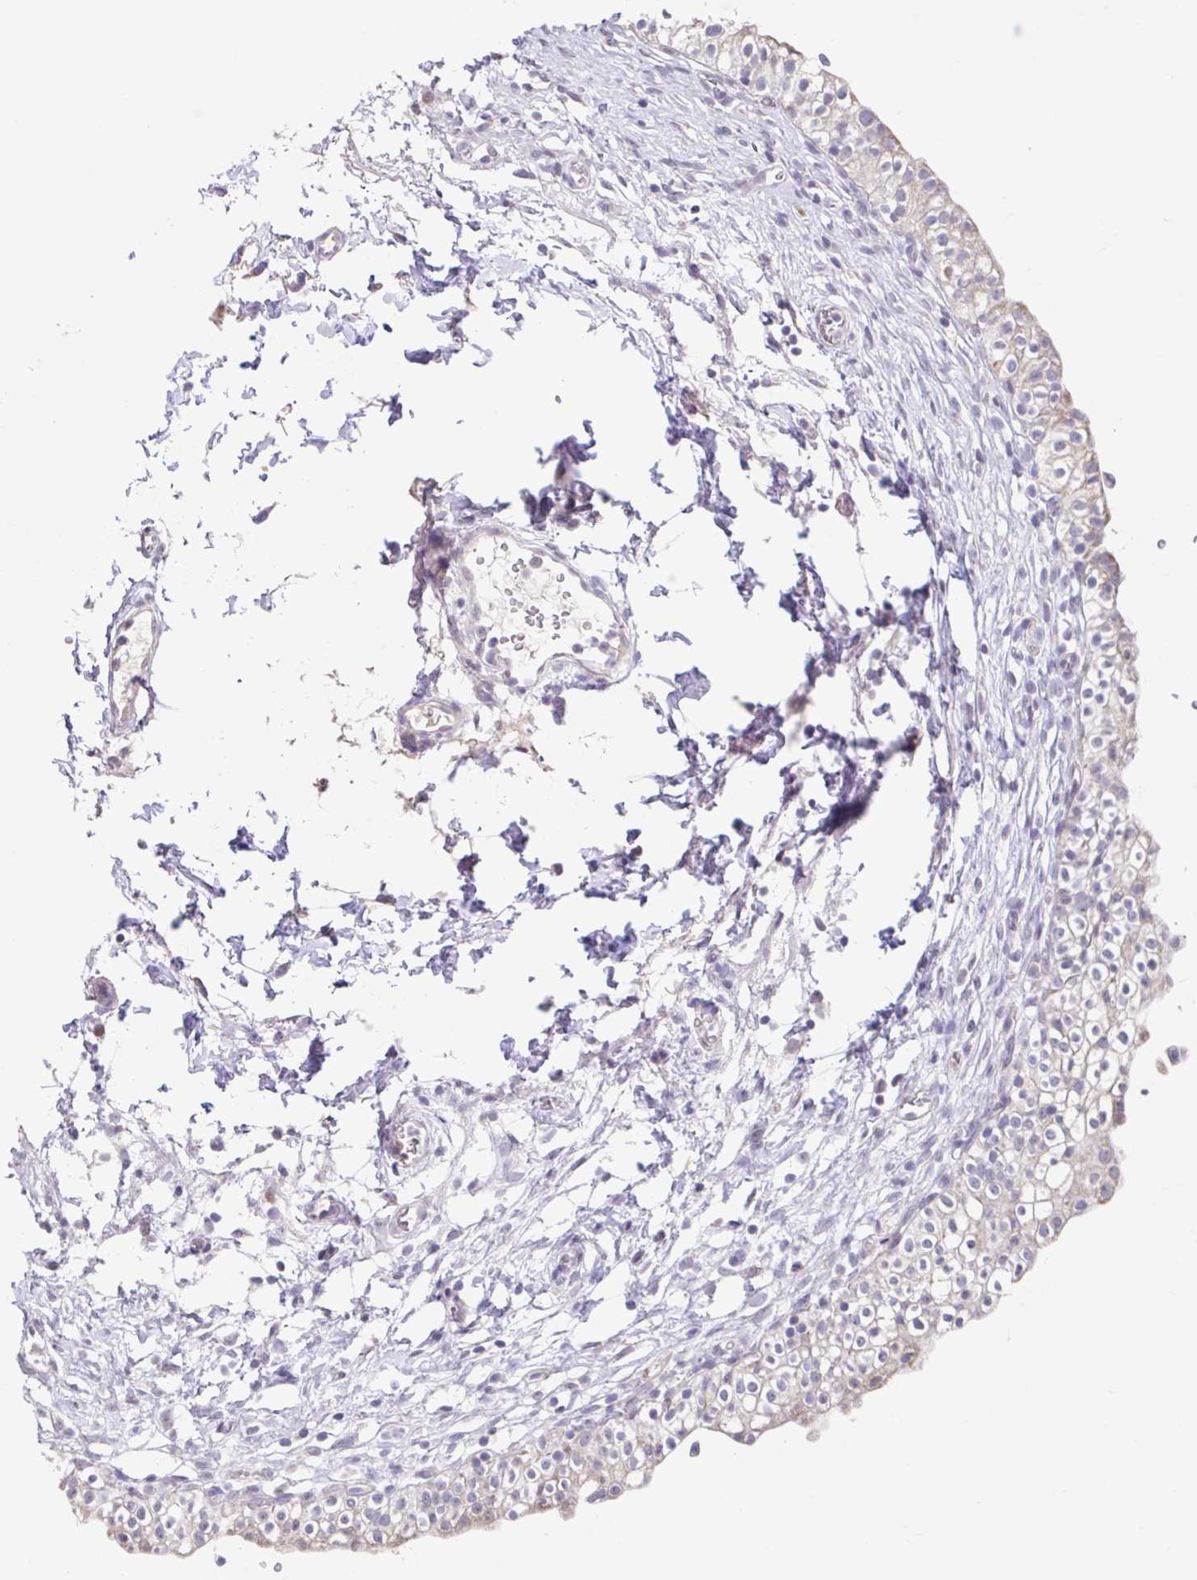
{"staining": {"intensity": "moderate", "quantity": "<25%", "location": "cytoplasmic/membranous"}, "tissue": "urinary bladder", "cell_type": "Urothelial cells", "image_type": "normal", "snomed": [{"axis": "morphology", "description": "Normal tissue, NOS"}, {"axis": "topography", "description": "Urinary bladder"}, {"axis": "topography", "description": "Peripheral nerve tissue"}], "caption": "Immunohistochemistry (IHC) (DAB (3,3'-diaminobenzidine)) staining of benign urinary bladder reveals moderate cytoplasmic/membranous protein staining in about <25% of urothelial cells.", "gene": "NT5C1B", "patient": {"sex": "male", "age": 55}}